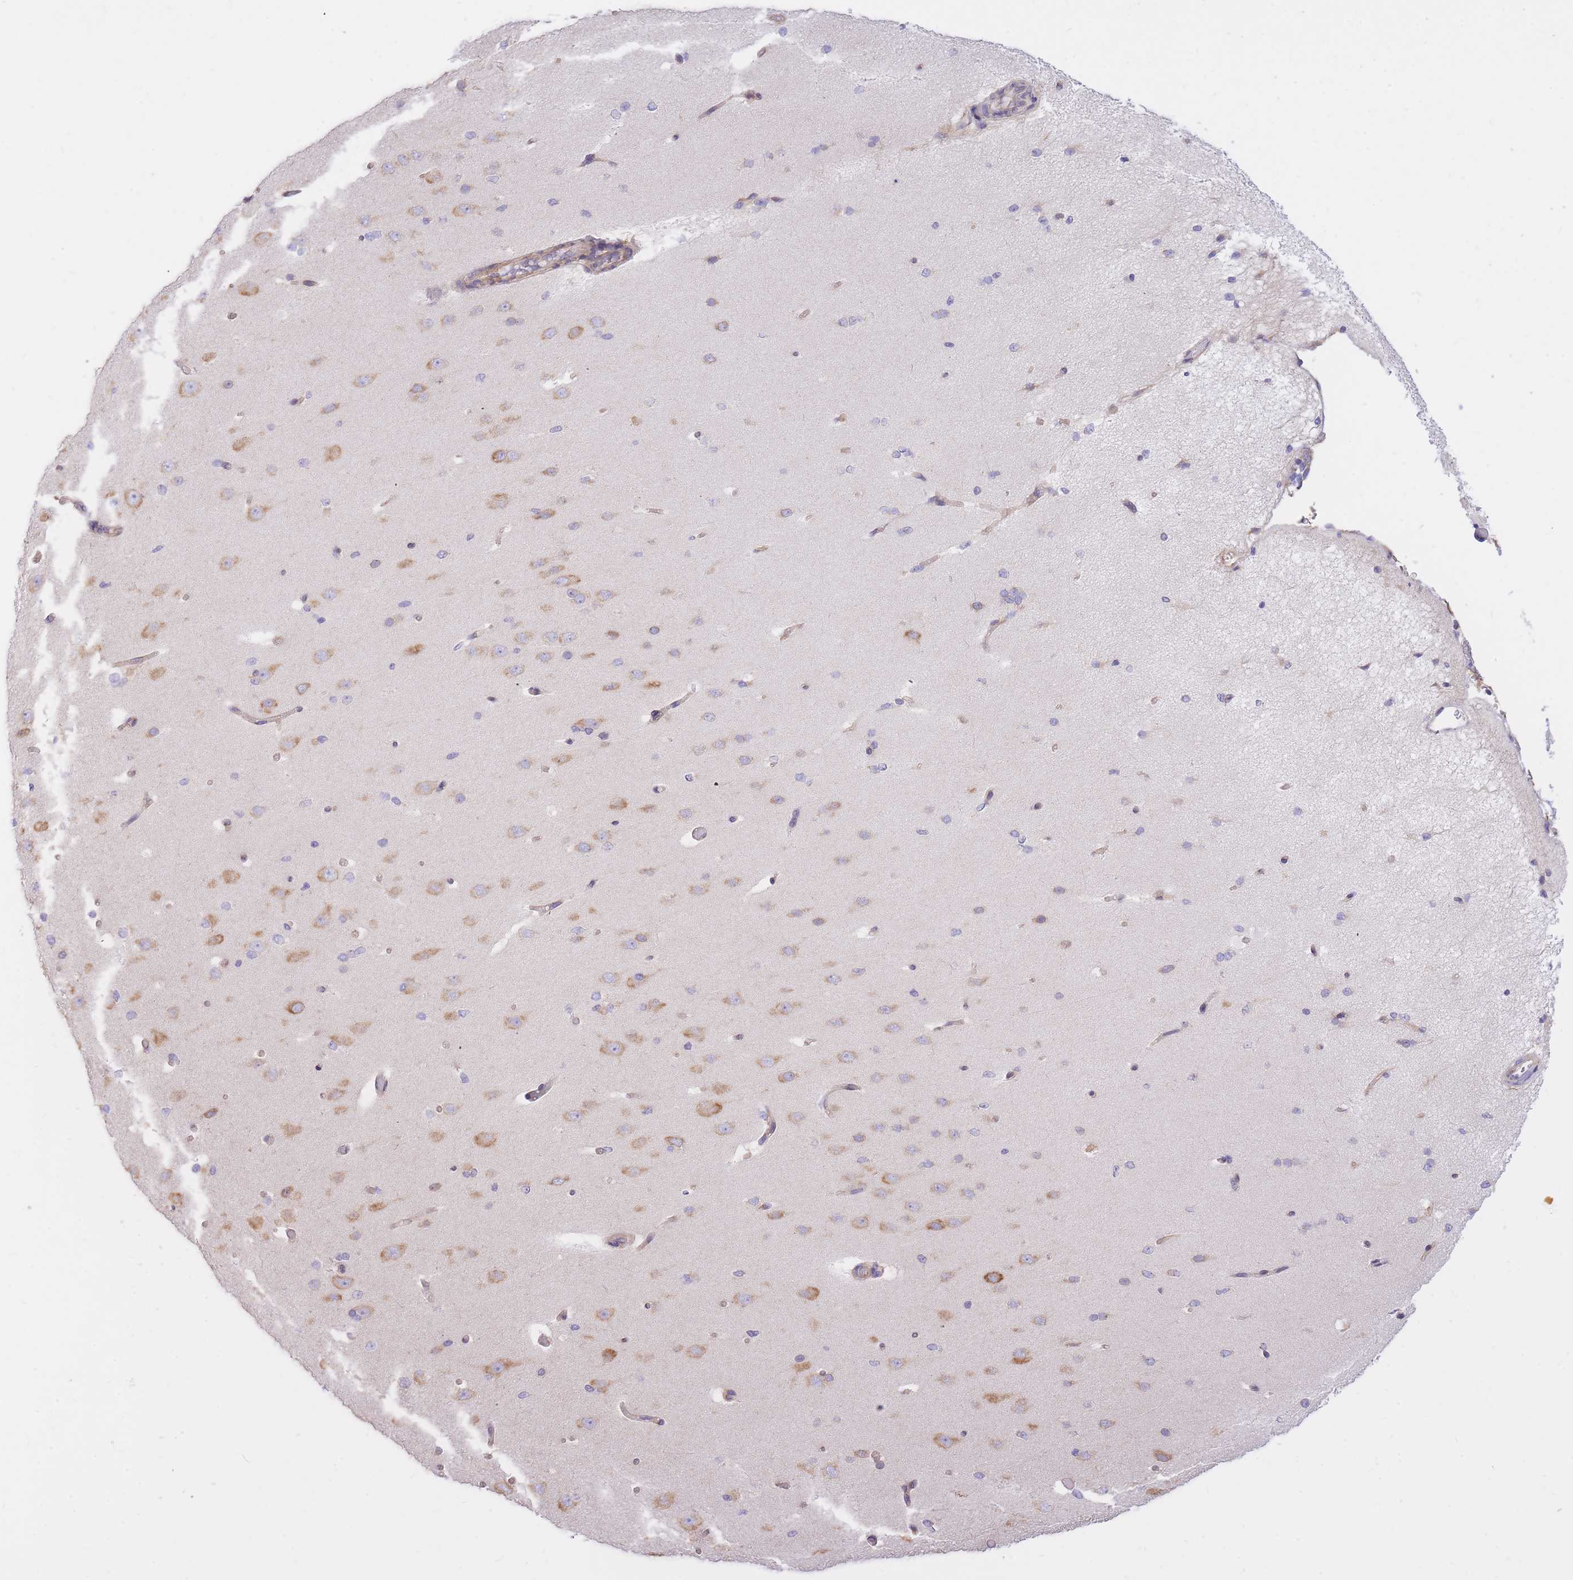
{"staining": {"intensity": "negative", "quantity": "none", "location": "none"}, "tissue": "cerebral cortex", "cell_type": "Endothelial cells", "image_type": "normal", "snomed": [{"axis": "morphology", "description": "Normal tissue, NOS"}, {"axis": "morphology", "description": "Inflammation, NOS"}, {"axis": "topography", "description": "Cerebral cortex"}], "caption": "This histopathology image is of normal cerebral cortex stained with immunohistochemistry to label a protein in brown with the nuclei are counter-stained blue. There is no positivity in endothelial cells.", "gene": "GBP7", "patient": {"sex": "male", "age": 6}}